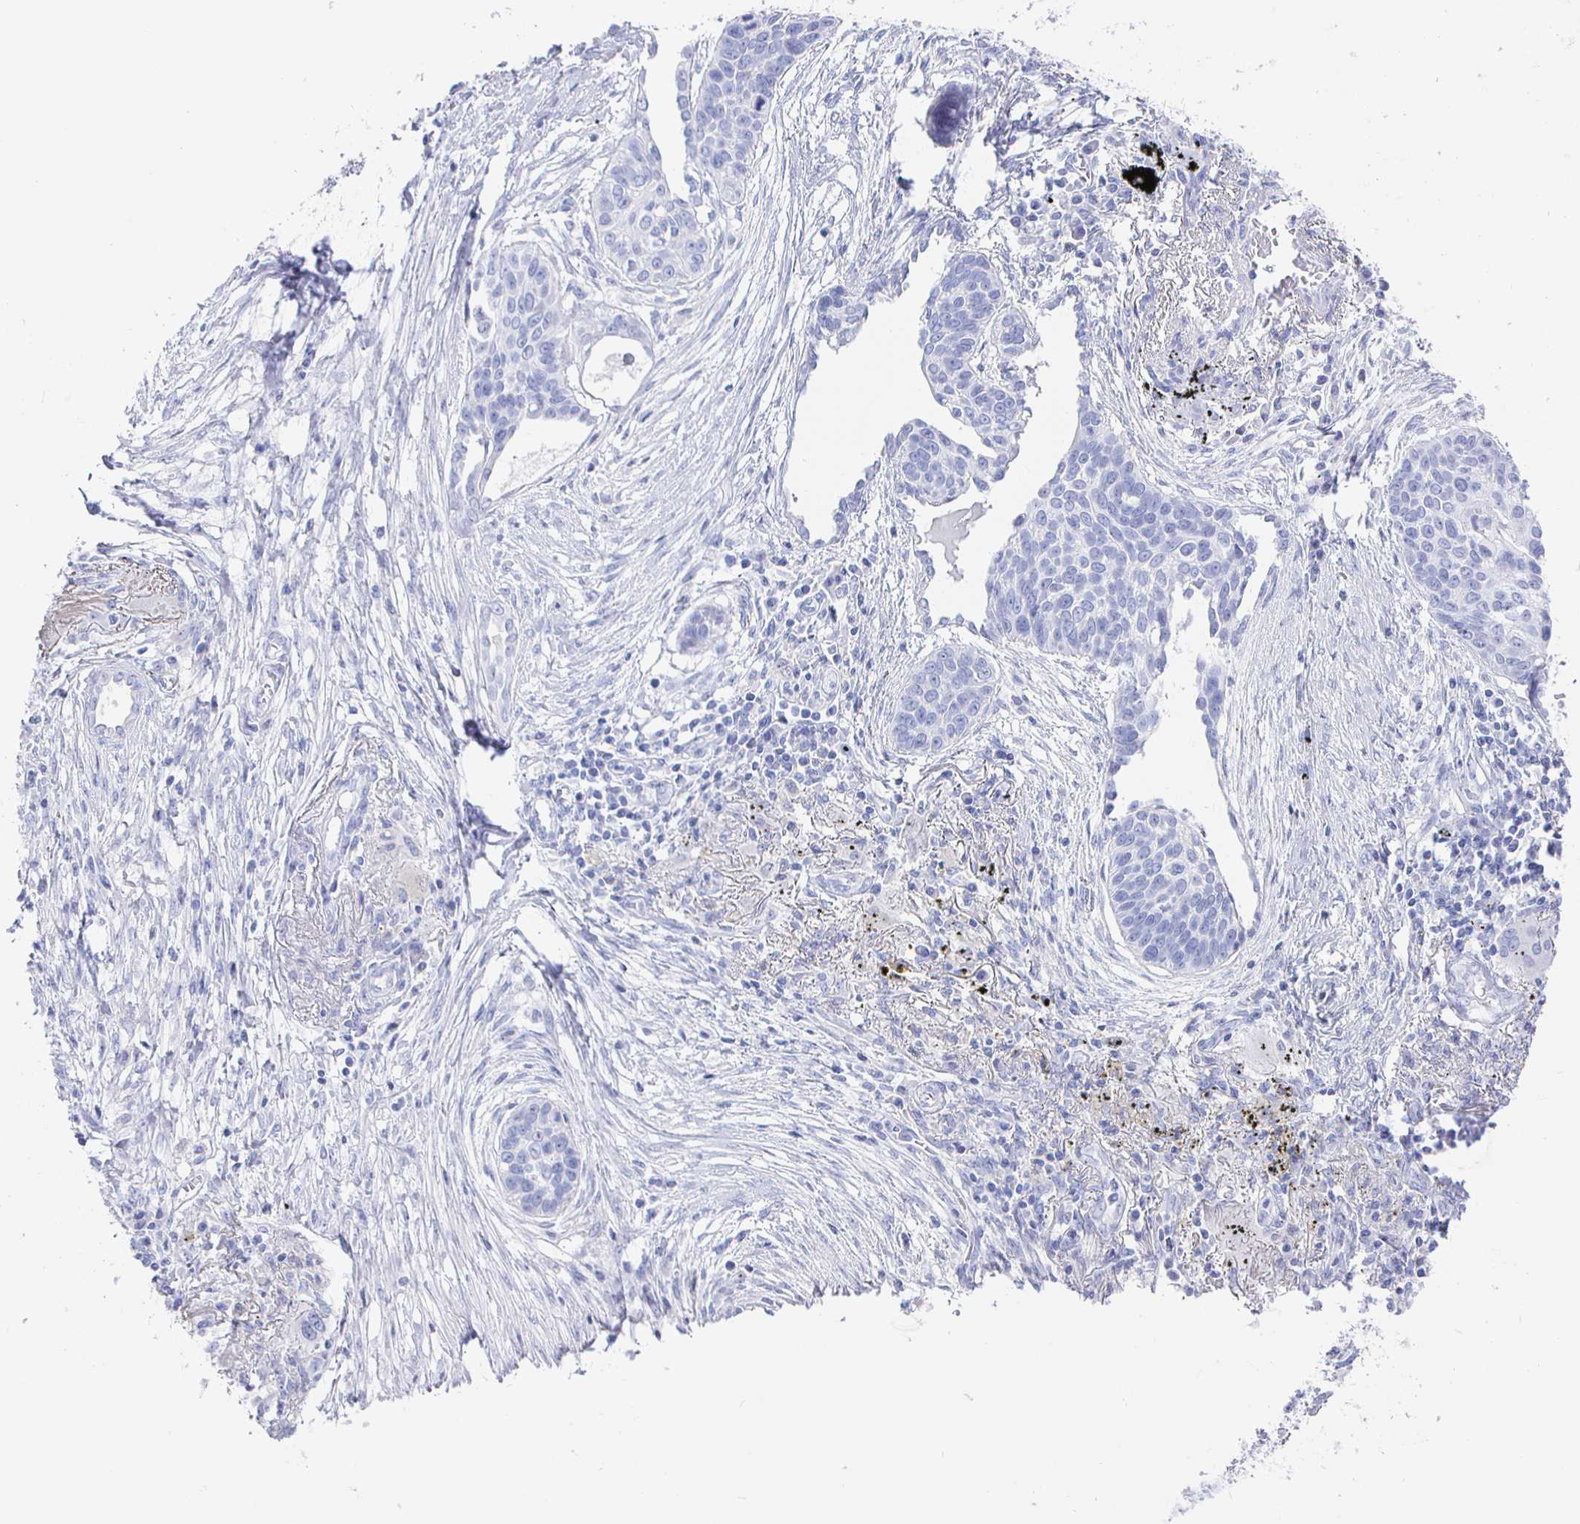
{"staining": {"intensity": "negative", "quantity": "none", "location": "none"}, "tissue": "lung cancer", "cell_type": "Tumor cells", "image_type": "cancer", "snomed": [{"axis": "morphology", "description": "Squamous cell carcinoma, NOS"}, {"axis": "topography", "description": "Lung"}], "caption": "High magnification brightfield microscopy of lung cancer stained with DAB (3,3'-diaminobenzidine) (brown) and counterstained with hematoxylin (blue): tumor cells show no significant staining.", "gene": "CLCA1", "patient": {"sex": "male", "age": 71}}